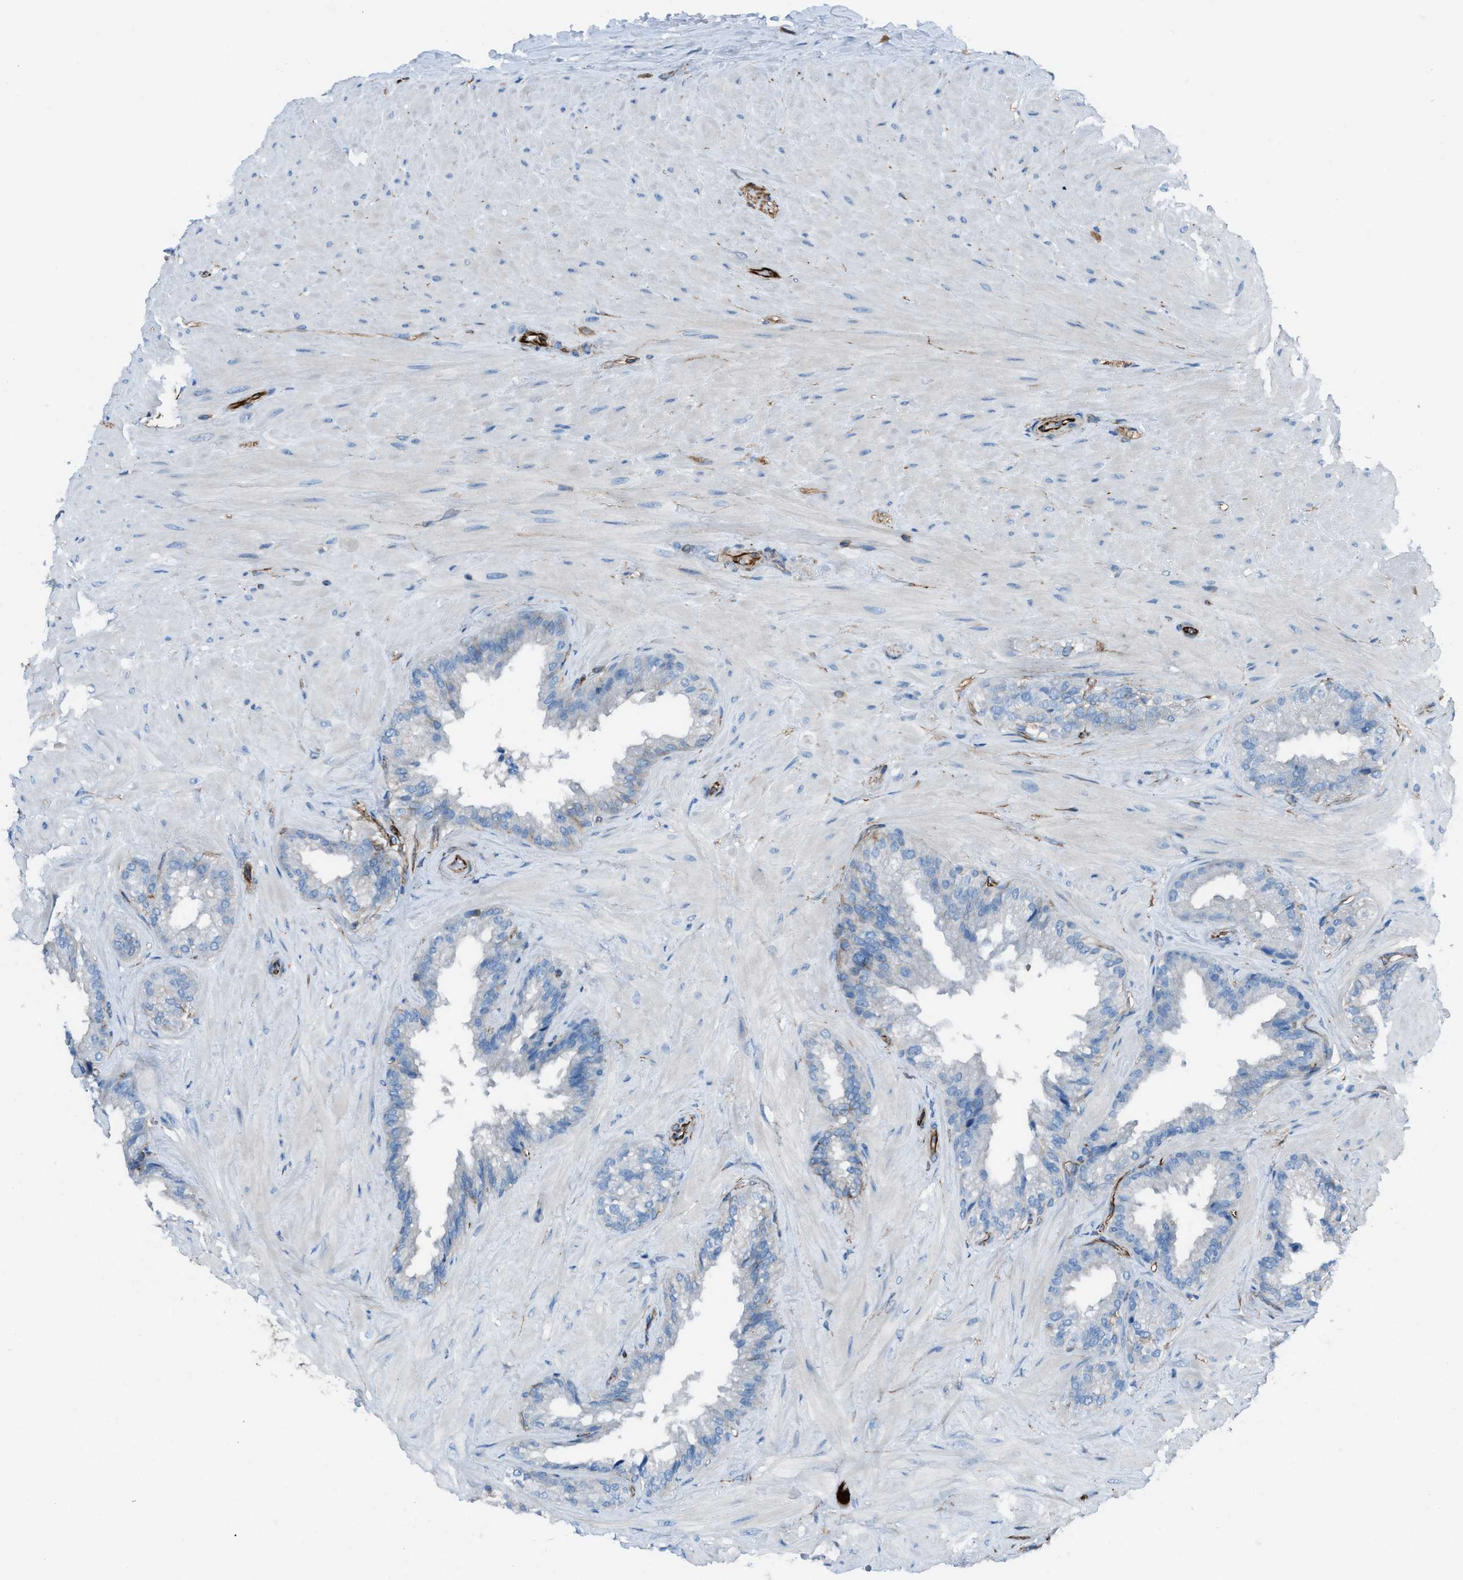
{"staining": {"intensity": "negative", "quantity": "none", "location": "none"}, "tissue": "seminal vesicle", "cell_type": "Glandular cells", "image_type": "normal", "snomed": [{"axis": "morphology", "description": "Normal tissue, NOS"}, {"axis": "topography", "description": "Seminal veicle"}], "caption": "Image shows no significant protein expression in glandular cells of benign seminal vesicle. Nuclei are stained in blue.", "gene": "CABP7", "patient": {"sex": "male", "age": 46}}